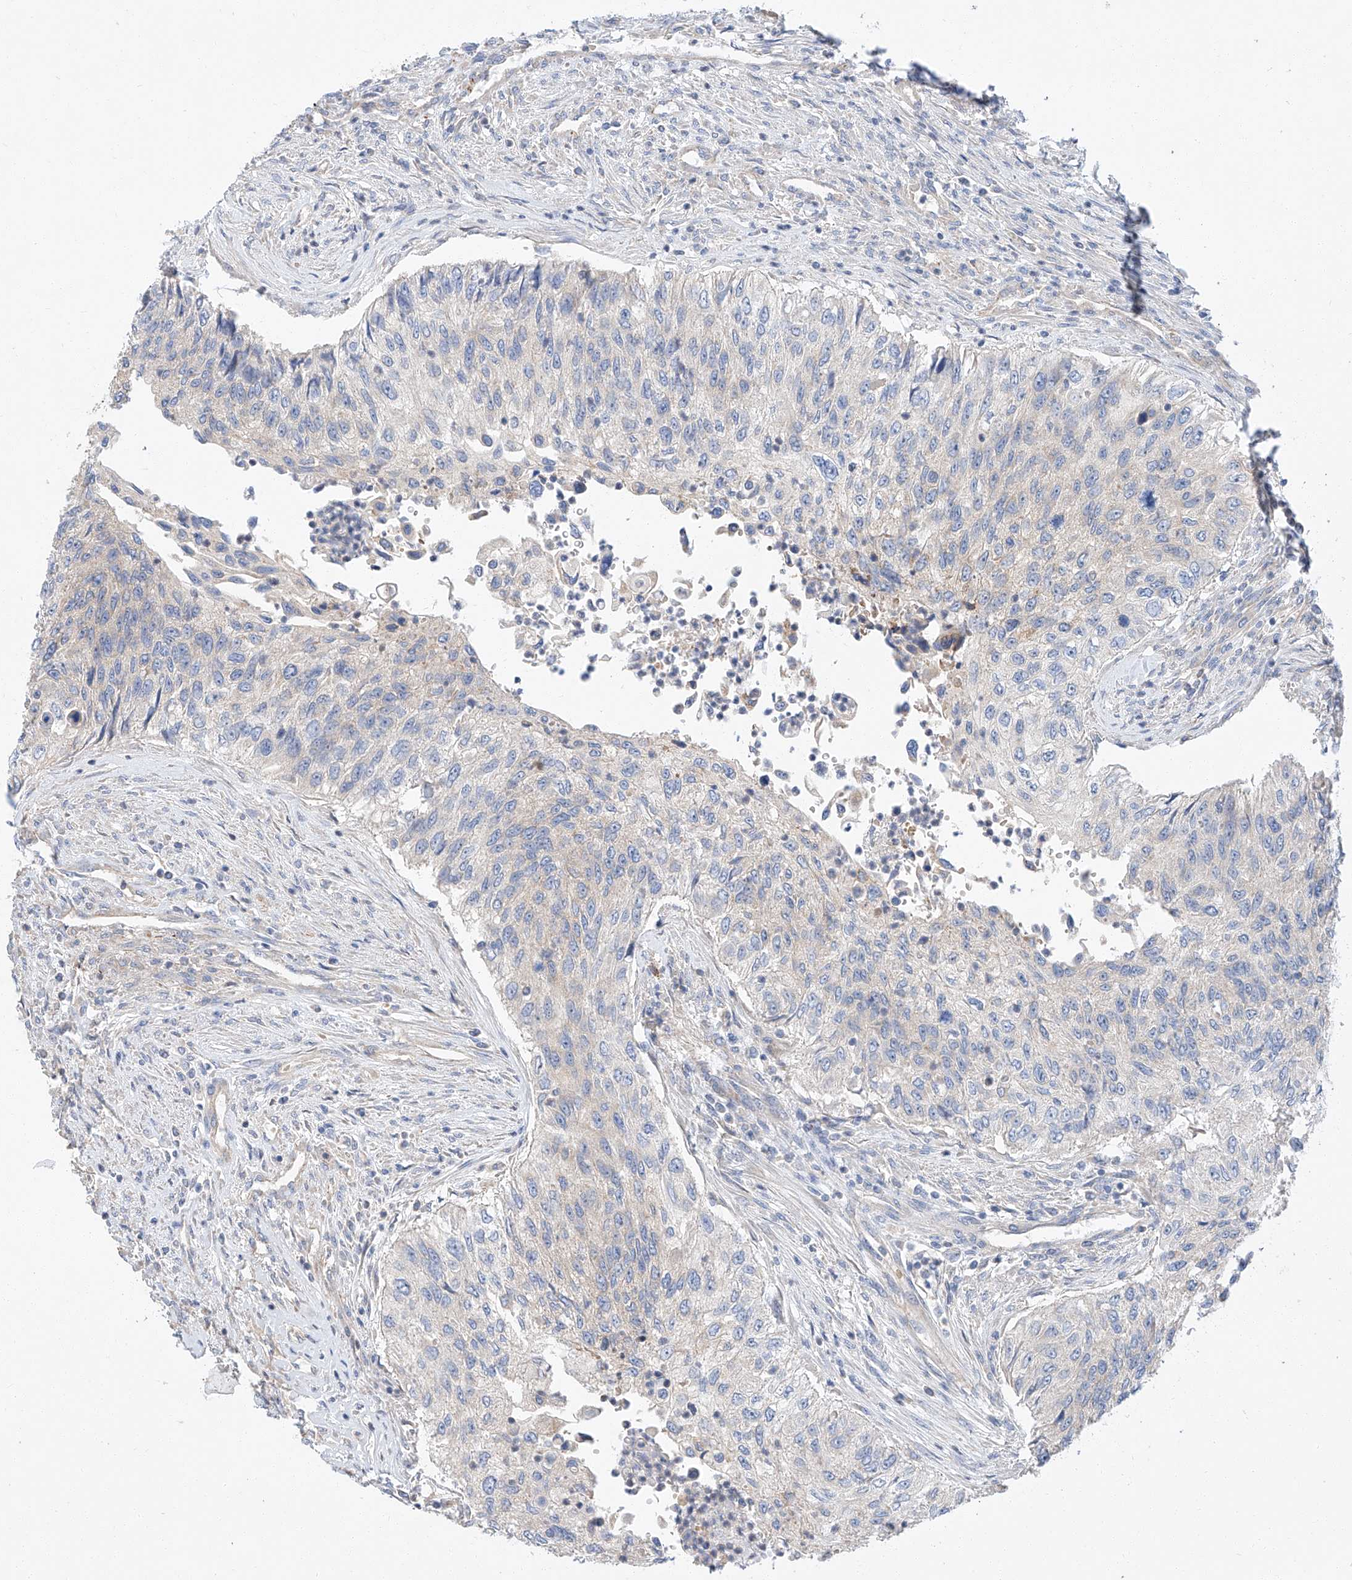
{"staining": {"intensity": "negative", "quantity": "none", "location": "none"}, "tissue": "urothelial cancer", "cell_type": "Tumor cells", "image_type": "cancer", "snomed": [{"axis": "morphology", "description": "Urothelial carcinoma, High grade"}, {"axis": "topography", "description": "Urinary bladder"}], "caption": "Immunohistochemical staining of human urothelial carcinoma (high-grade) demonstrates no significant staining in tumor cells.", "gene": "GLMN", "patient": {"sex": "female", "age": 60}}